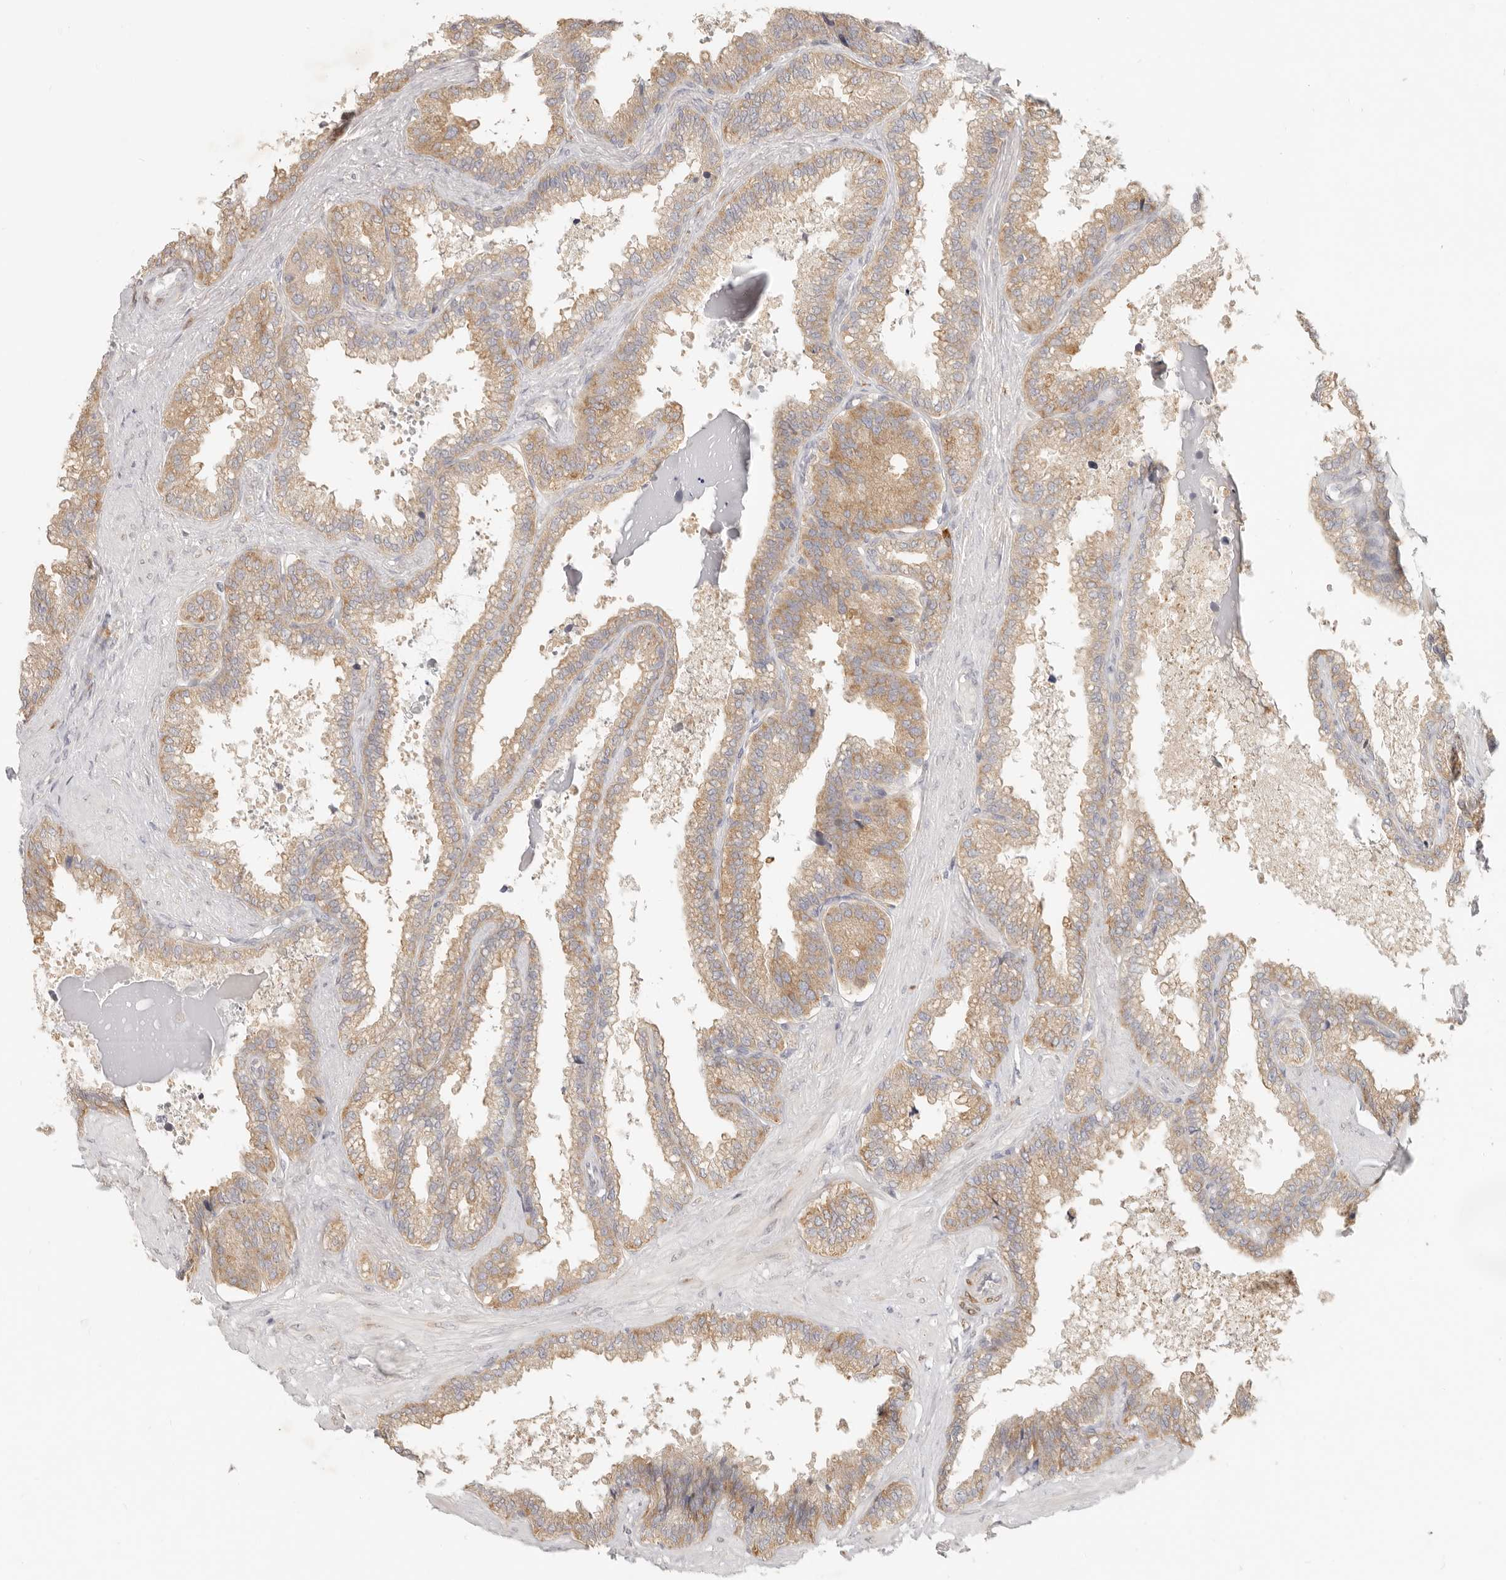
{"staining": {"intensity": "moderate", "quantity": ">75%", "location": "cytoplasmic/membranous"}, "tissue": "seminal vesicle", "cell_type": "Glandular cells", "image_type": "normal", "snomed": [{"axis": "morphology", "description": "Normal tissue, NOS"}, {"axis": "topography", "description": "Seminal veicle"}], "caption": "The image shows a brown stain indicating the presence of a protein in the cytoplasmic/membranous of glandular cells in seminal vesicle. The protein of interest is stained brown, and the nuclei are stained in blue (DAB IHC with brightfield microscopy, high magnification).", "gene": "PABPC4", "patient": {"sex": "male", "age": 46}}